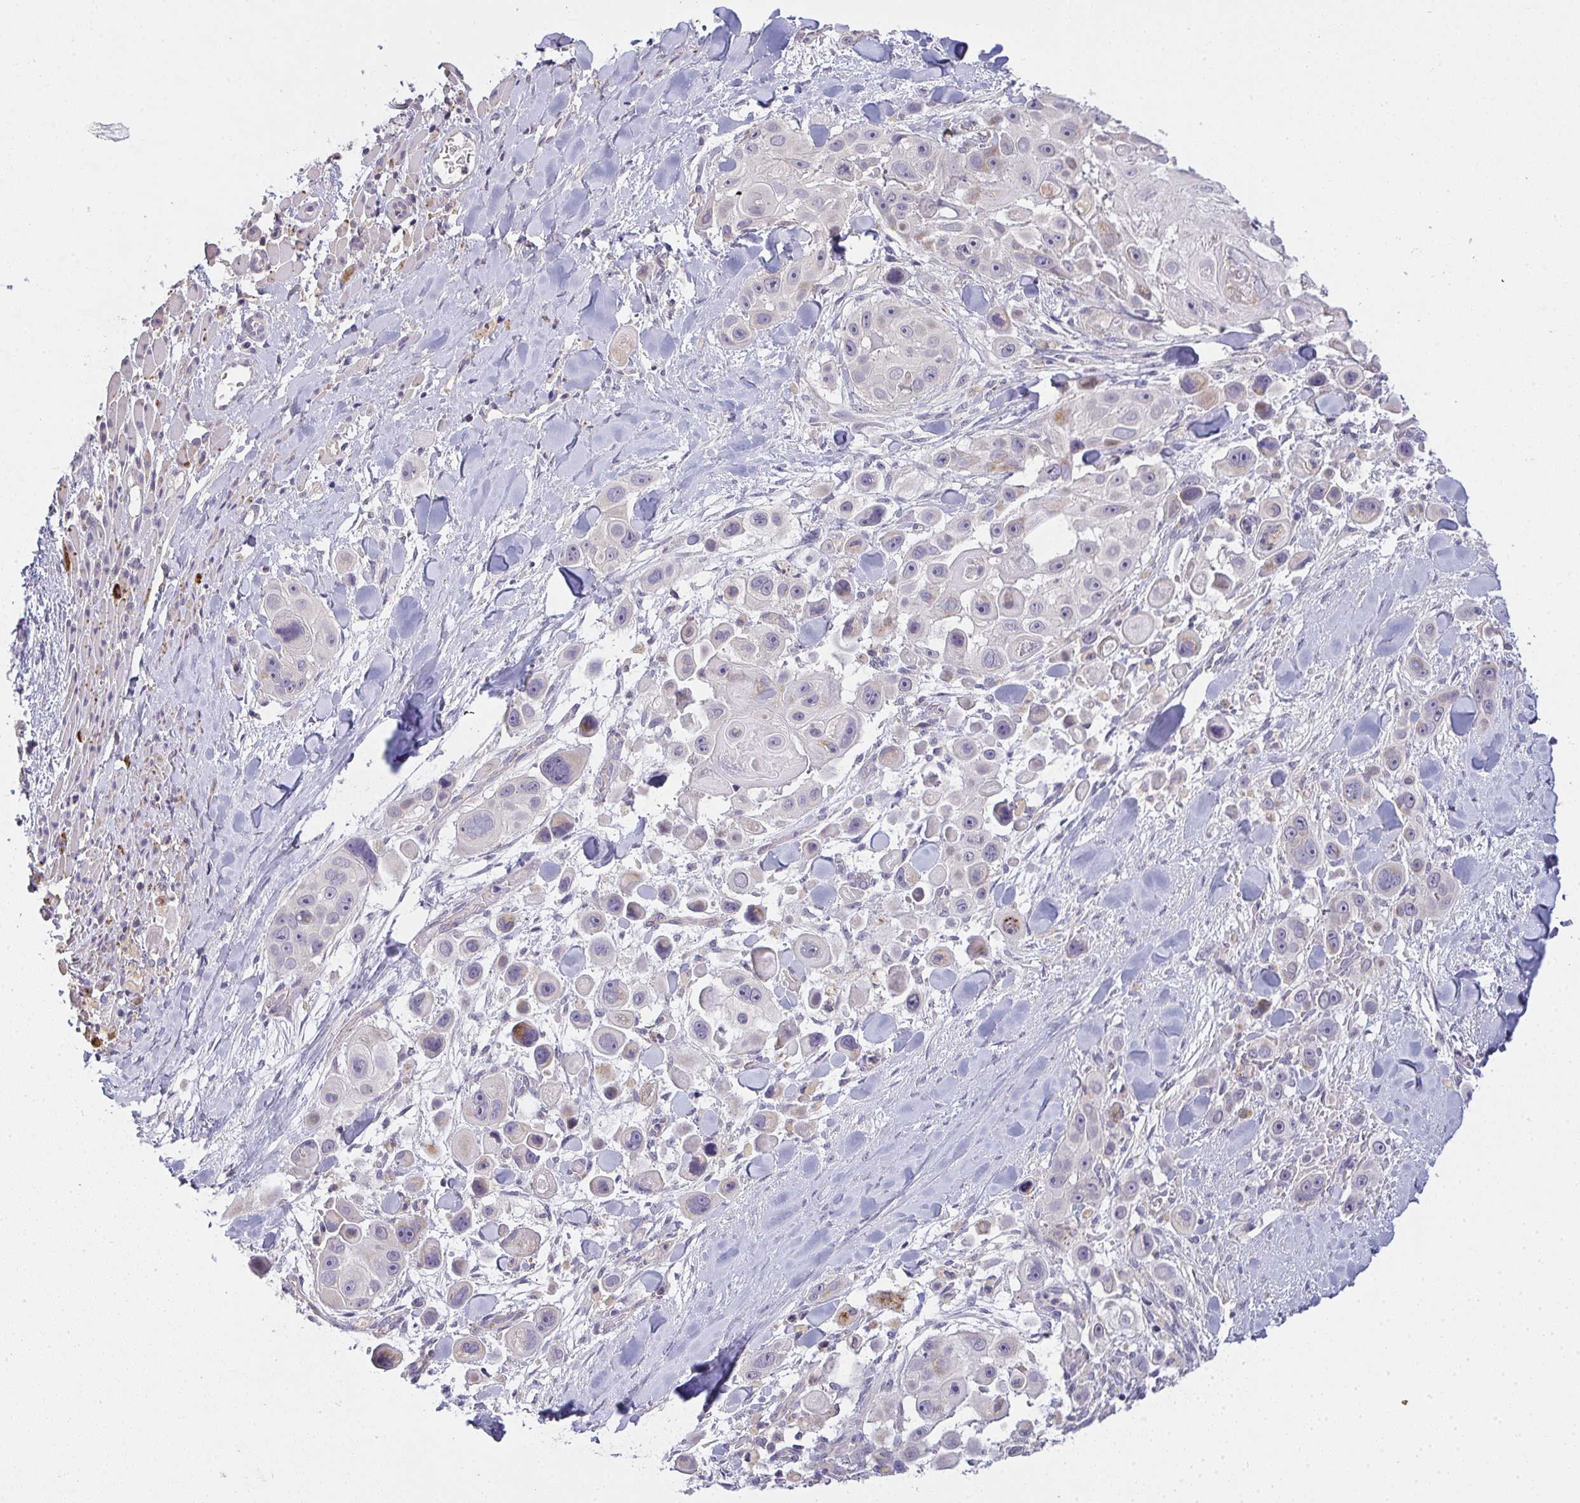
{"staining": {"intensity": "moderate", "quantity": "<25%", "location": "cytoplasmic/membranous"}, "tissue": "skin cancer", "cell_type": "Tumor cells", "image_type": "cancer", "snomed": [{"axis": "morphology", "description": "Squamous cell carcinoma, NOS"}, {"axis": "topography", "description": "Skin"}], "caption": "Immunohistochemical staining of skin cancer (squamous cell carcinoma) reveals moderate cytoplasmic/membranous protein expression in about <25% of tumor cells. The staining is performed using DAB brown chromogen to label protein expression. The nuclei are counter-stained blue using hematoxylin.", "gene": "TMEM219", "patient": {"sex": "male", "age": 67}}